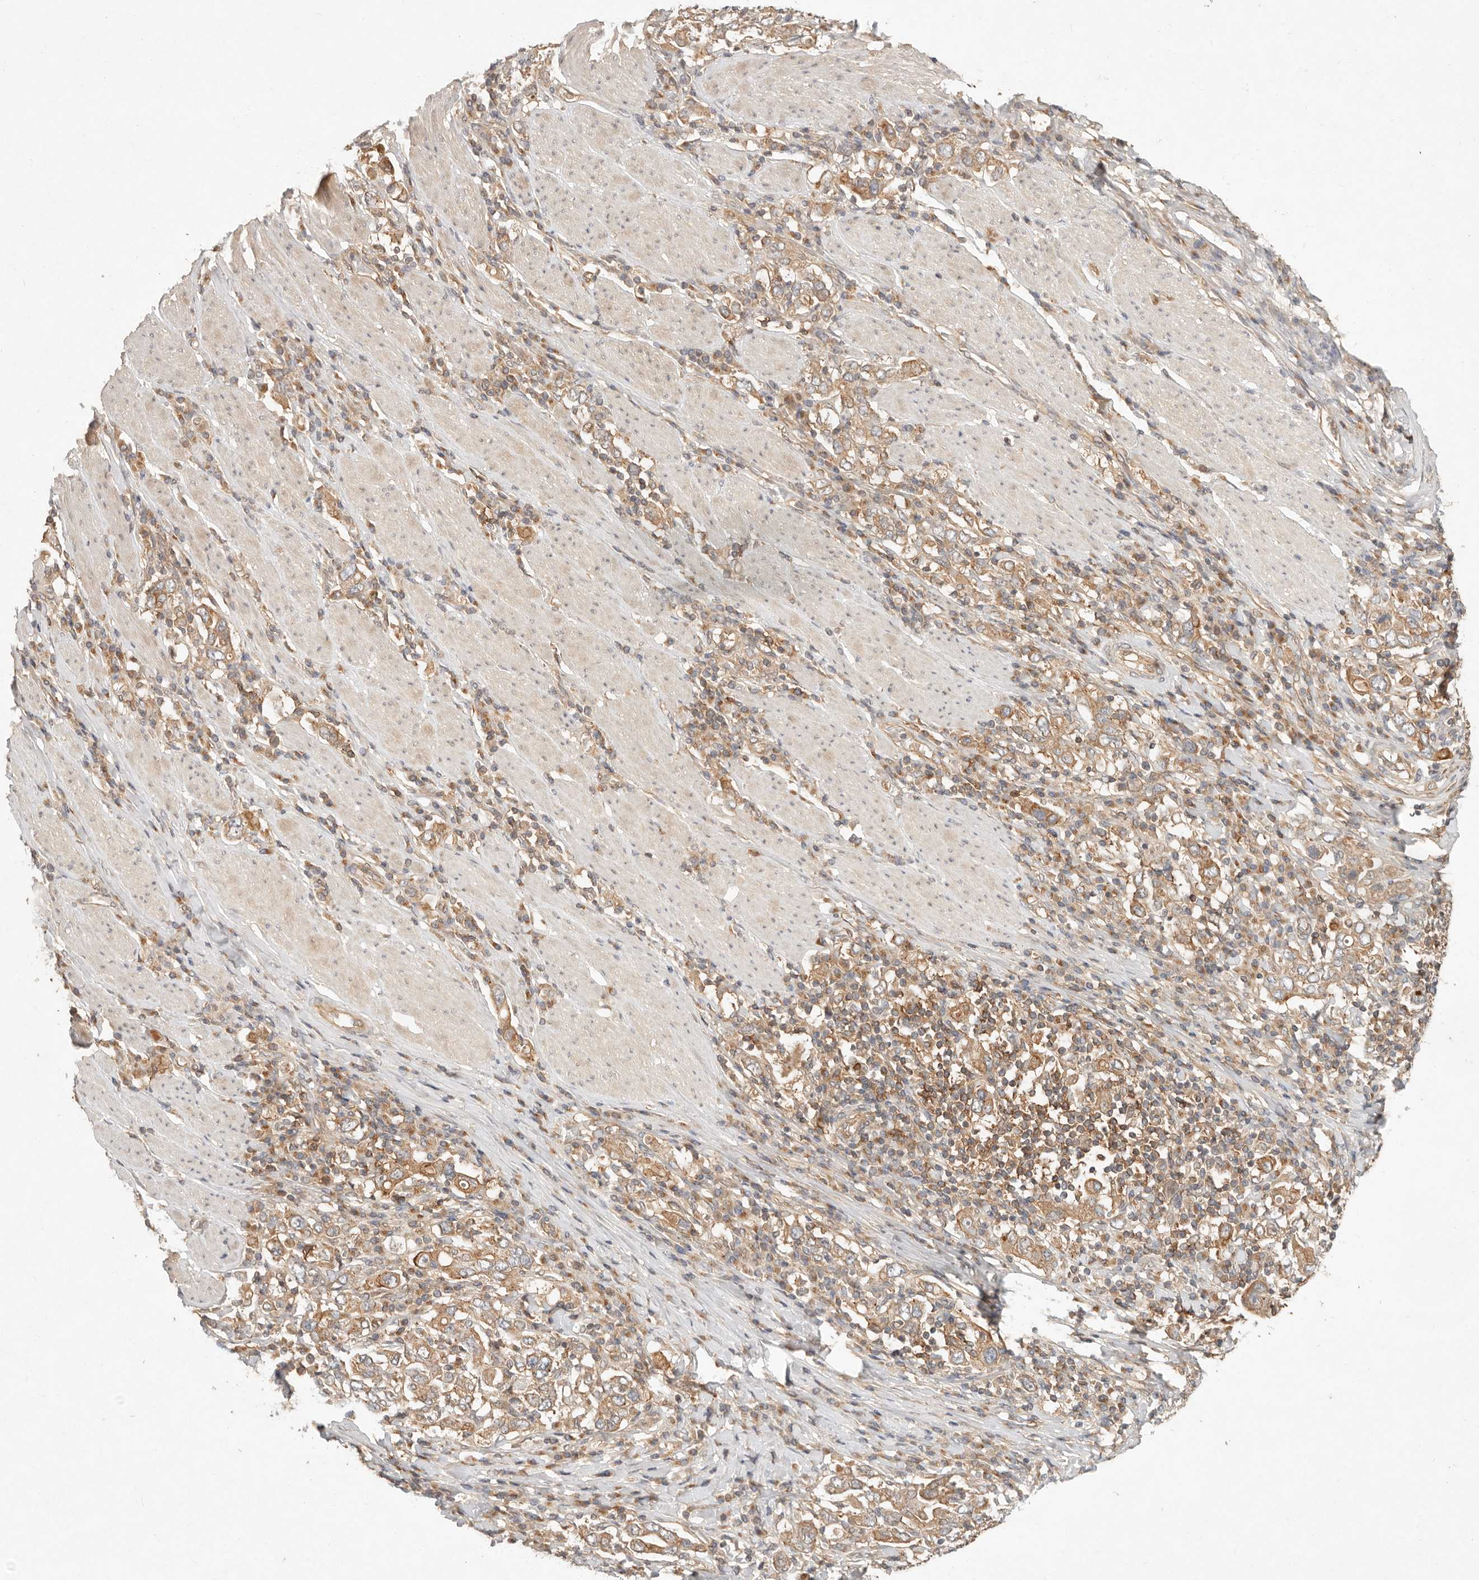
{"staining": {"intensity": "moderate", "quantity": ">75%", "location": "cytoplasmic/membranous"}, "tissue": "stomach cancer", "cell_type": "Tumor cells", "image_type": "cancer", "snomed": [{"axis": "morphology", "description": "Adenocarcinoma, NOS"}, {"axis": "topography", "description": "Stomach, upper"}], "caption": "Protein positivity by immunohistochemistry displays moderate cytoplasmic/membranous positivity in about >75% of tumor cells in stomach adenocarcinoma. (Stains: DAB in brown, nuclei in blue, Microscopy: brightfield microscopy at high magnification).", "gene": "HECTD3", "patient": {"sex": "male", "age": 62}}